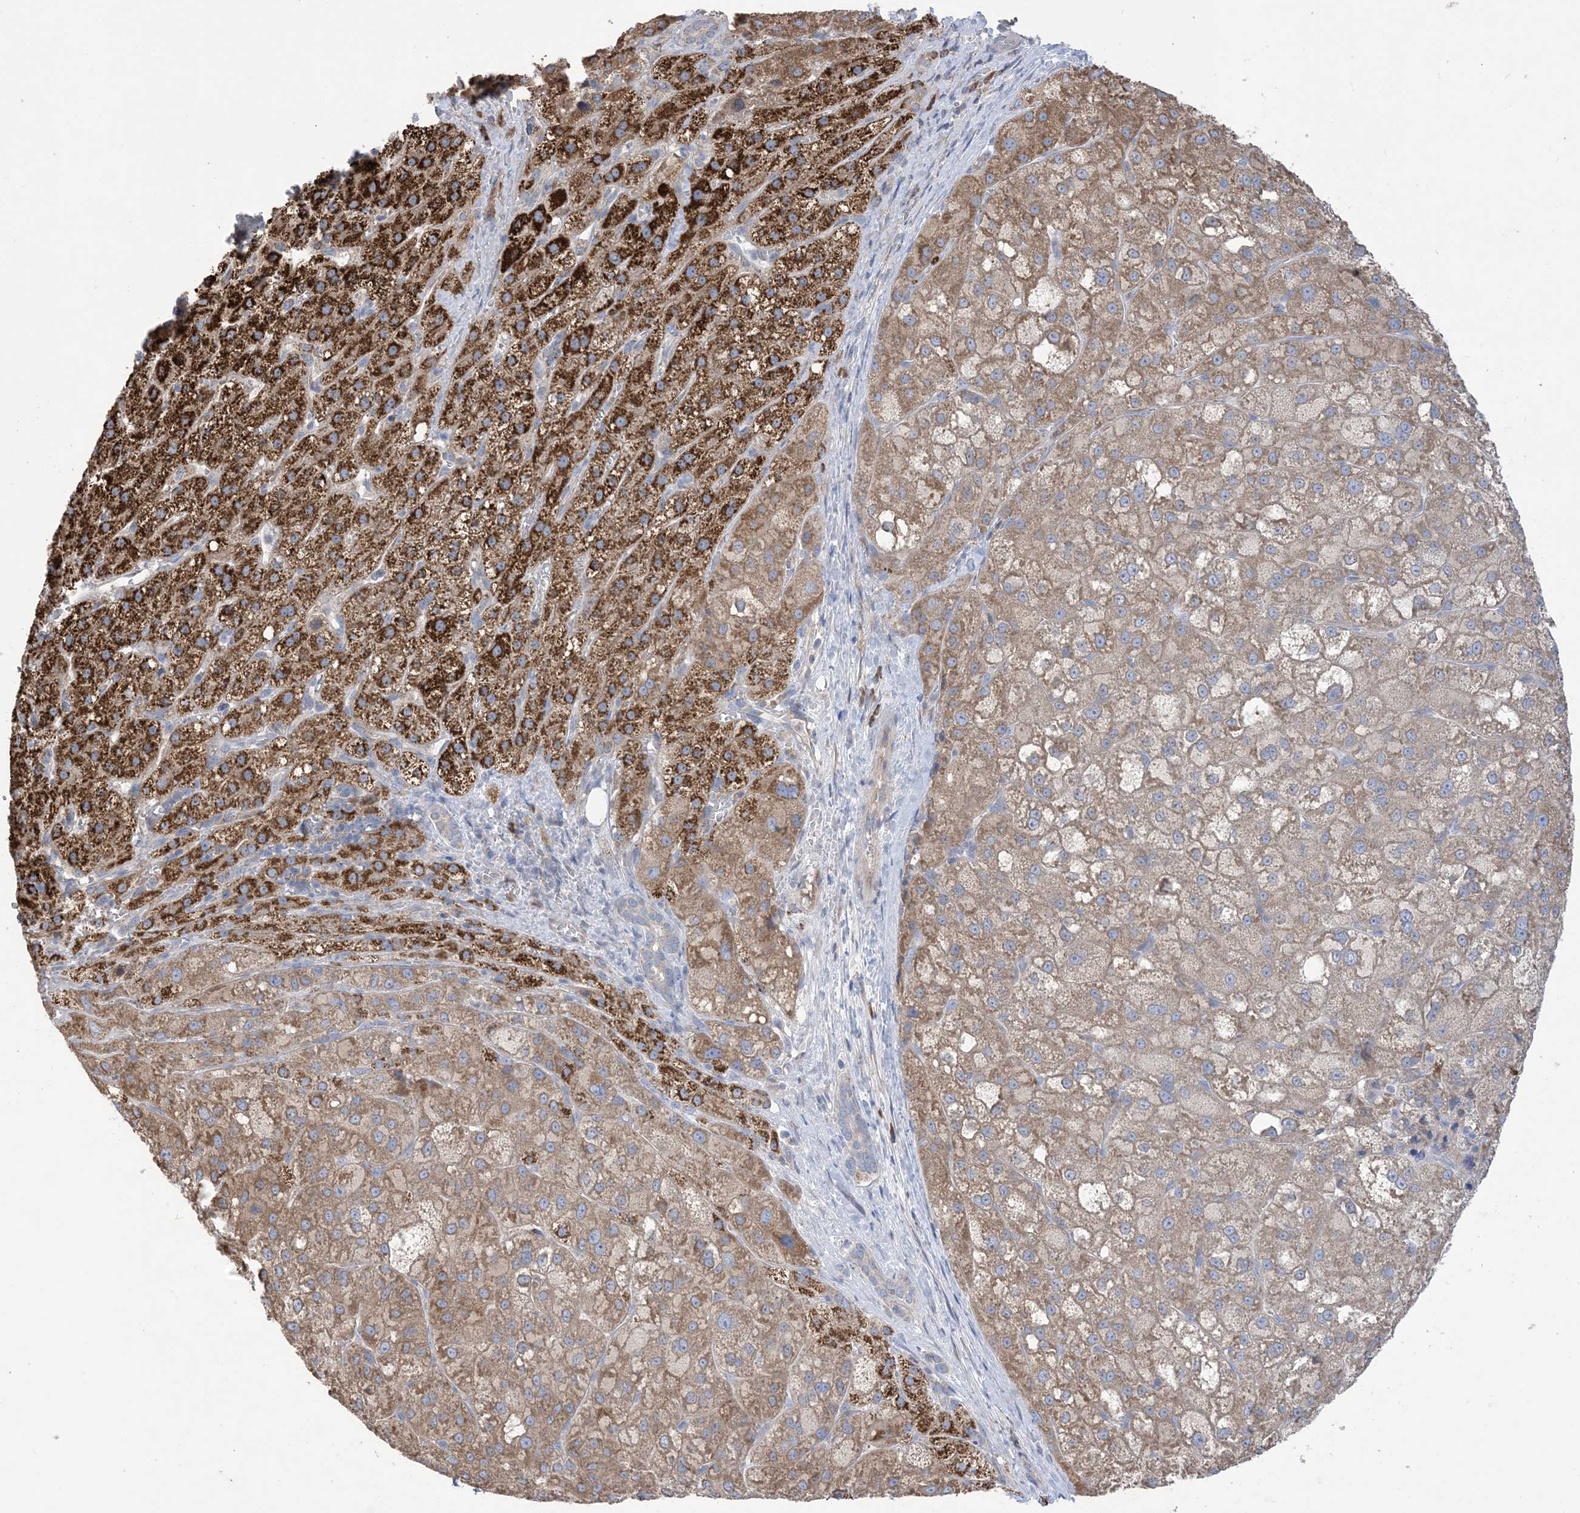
{"staining": {"intensity": "moderate", "quantity": ">75%", "location": "cytoplasmic/membranous"}, "tissue": "liver cancer", "cell_type": "Tumor cells", "image_type": "cancer", "snomed": [{"axis": "morphology", "description": "Carcinoma, Hepatocellular, NOS"}, {"axis": "topography", "description": "Liver"}], "caption": "High-power microscopy captured an IHC micrograph of liver cancer (hepatocellular carcinoma), revealing moderate cytoplasmic/membranous positivity in about >75% of tumor cells.", "gene": "CLEC16A", "patient": {"sex": "male", "age": 57}}